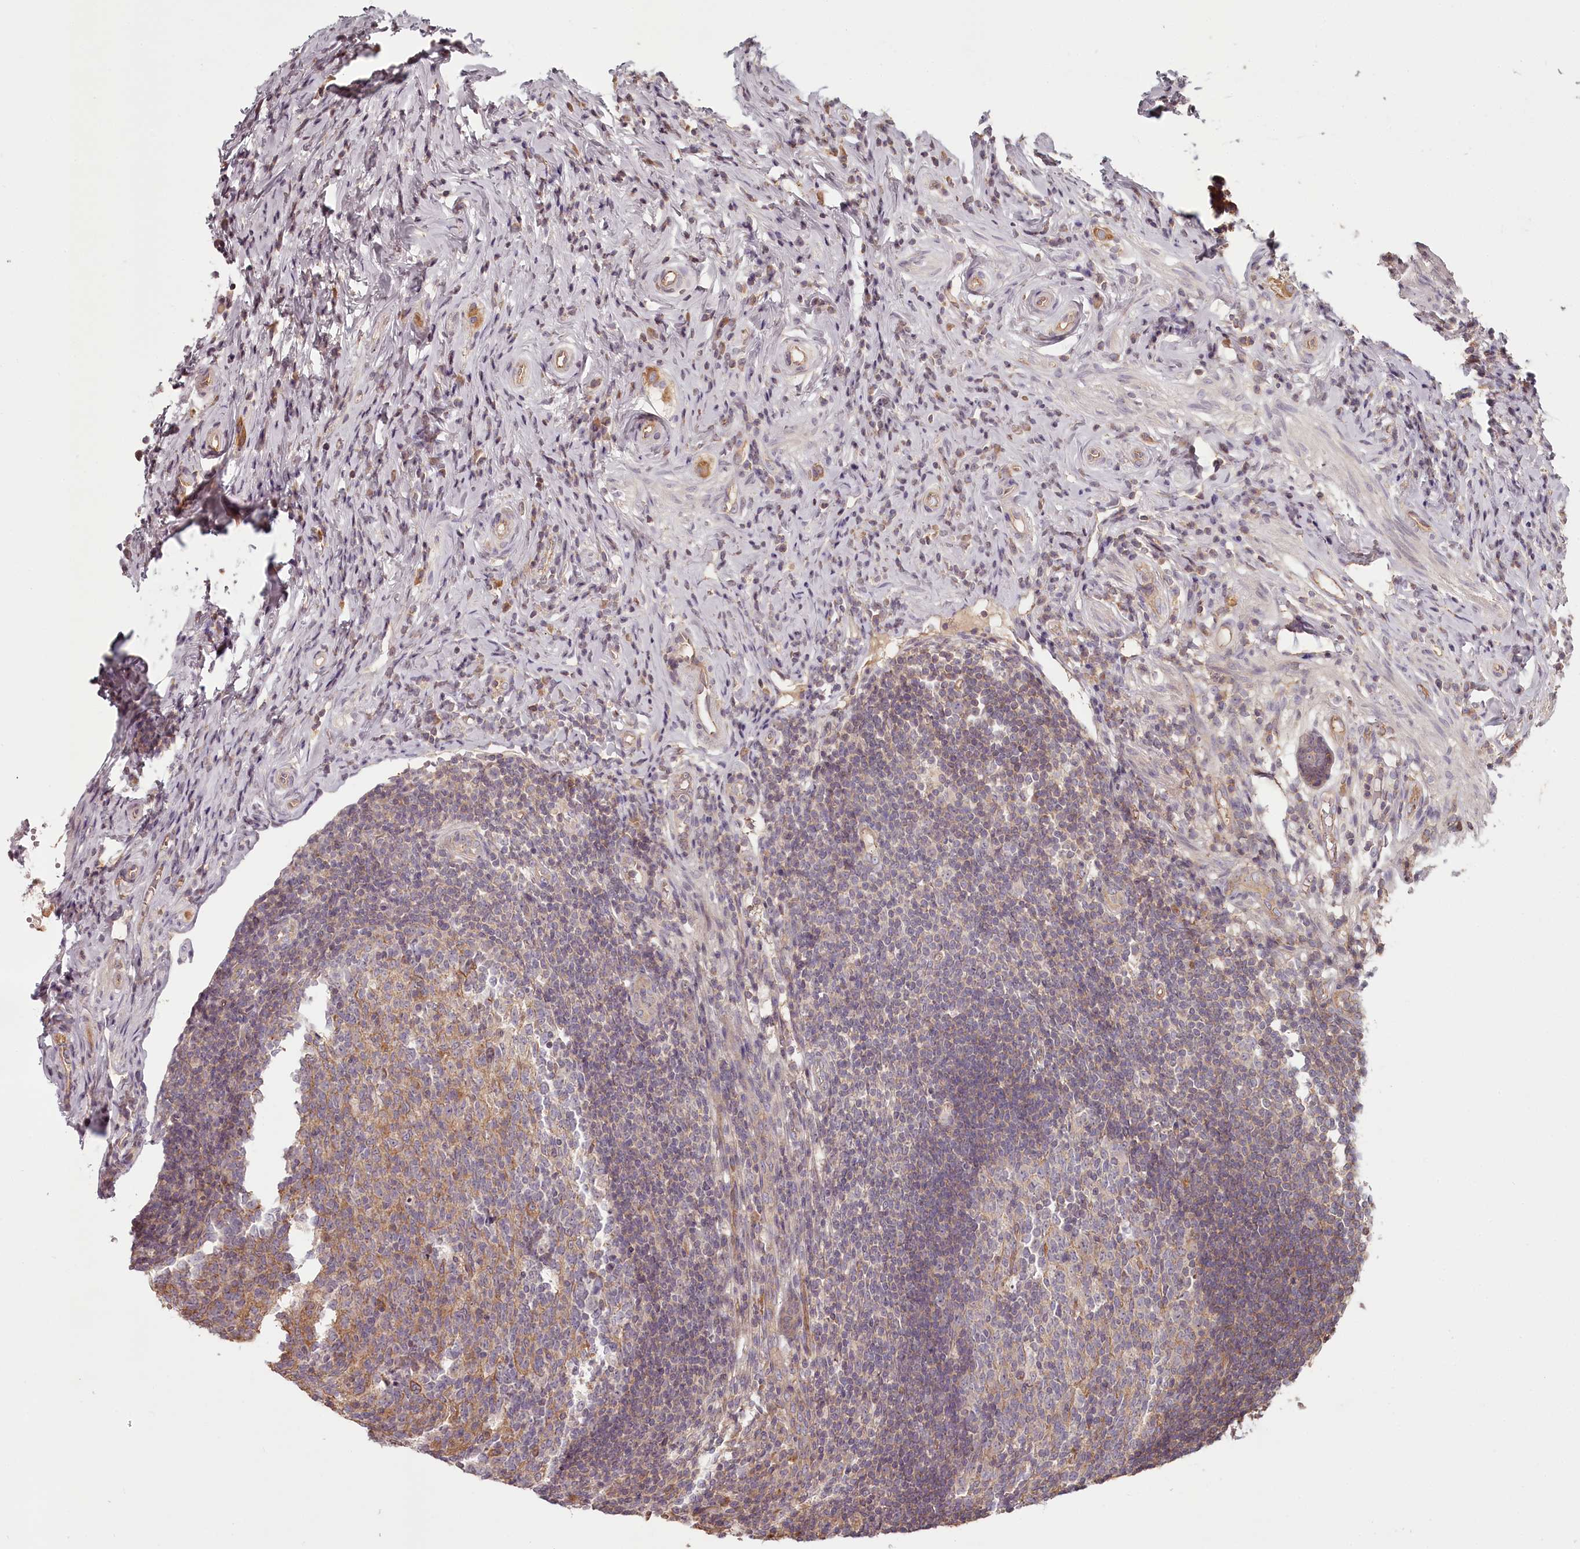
{"staining": {"intensity": "moderate", "quantity": ">75%", "location": "cytoplasmic/membranous"}, "tissue": "appendix", "cell_type": "Glandular cells", "image_type": "normal", "snomed": [{"axis": "morphology", "description": "Normal tissue, NOS"}, {"axis": "topography", "description": "Appendix"}], "caption": "The histopathology image shows a brown stain indicating the presence of a protein in the cytoplasmic/membranous of glandular cells in appendix. (DAB (3,3'-diaminobenzidine) = brown stain, brightfield microscopy at high magnification).", "gene": "TMIE", "patient": {"sex": "female", "age": 54}}